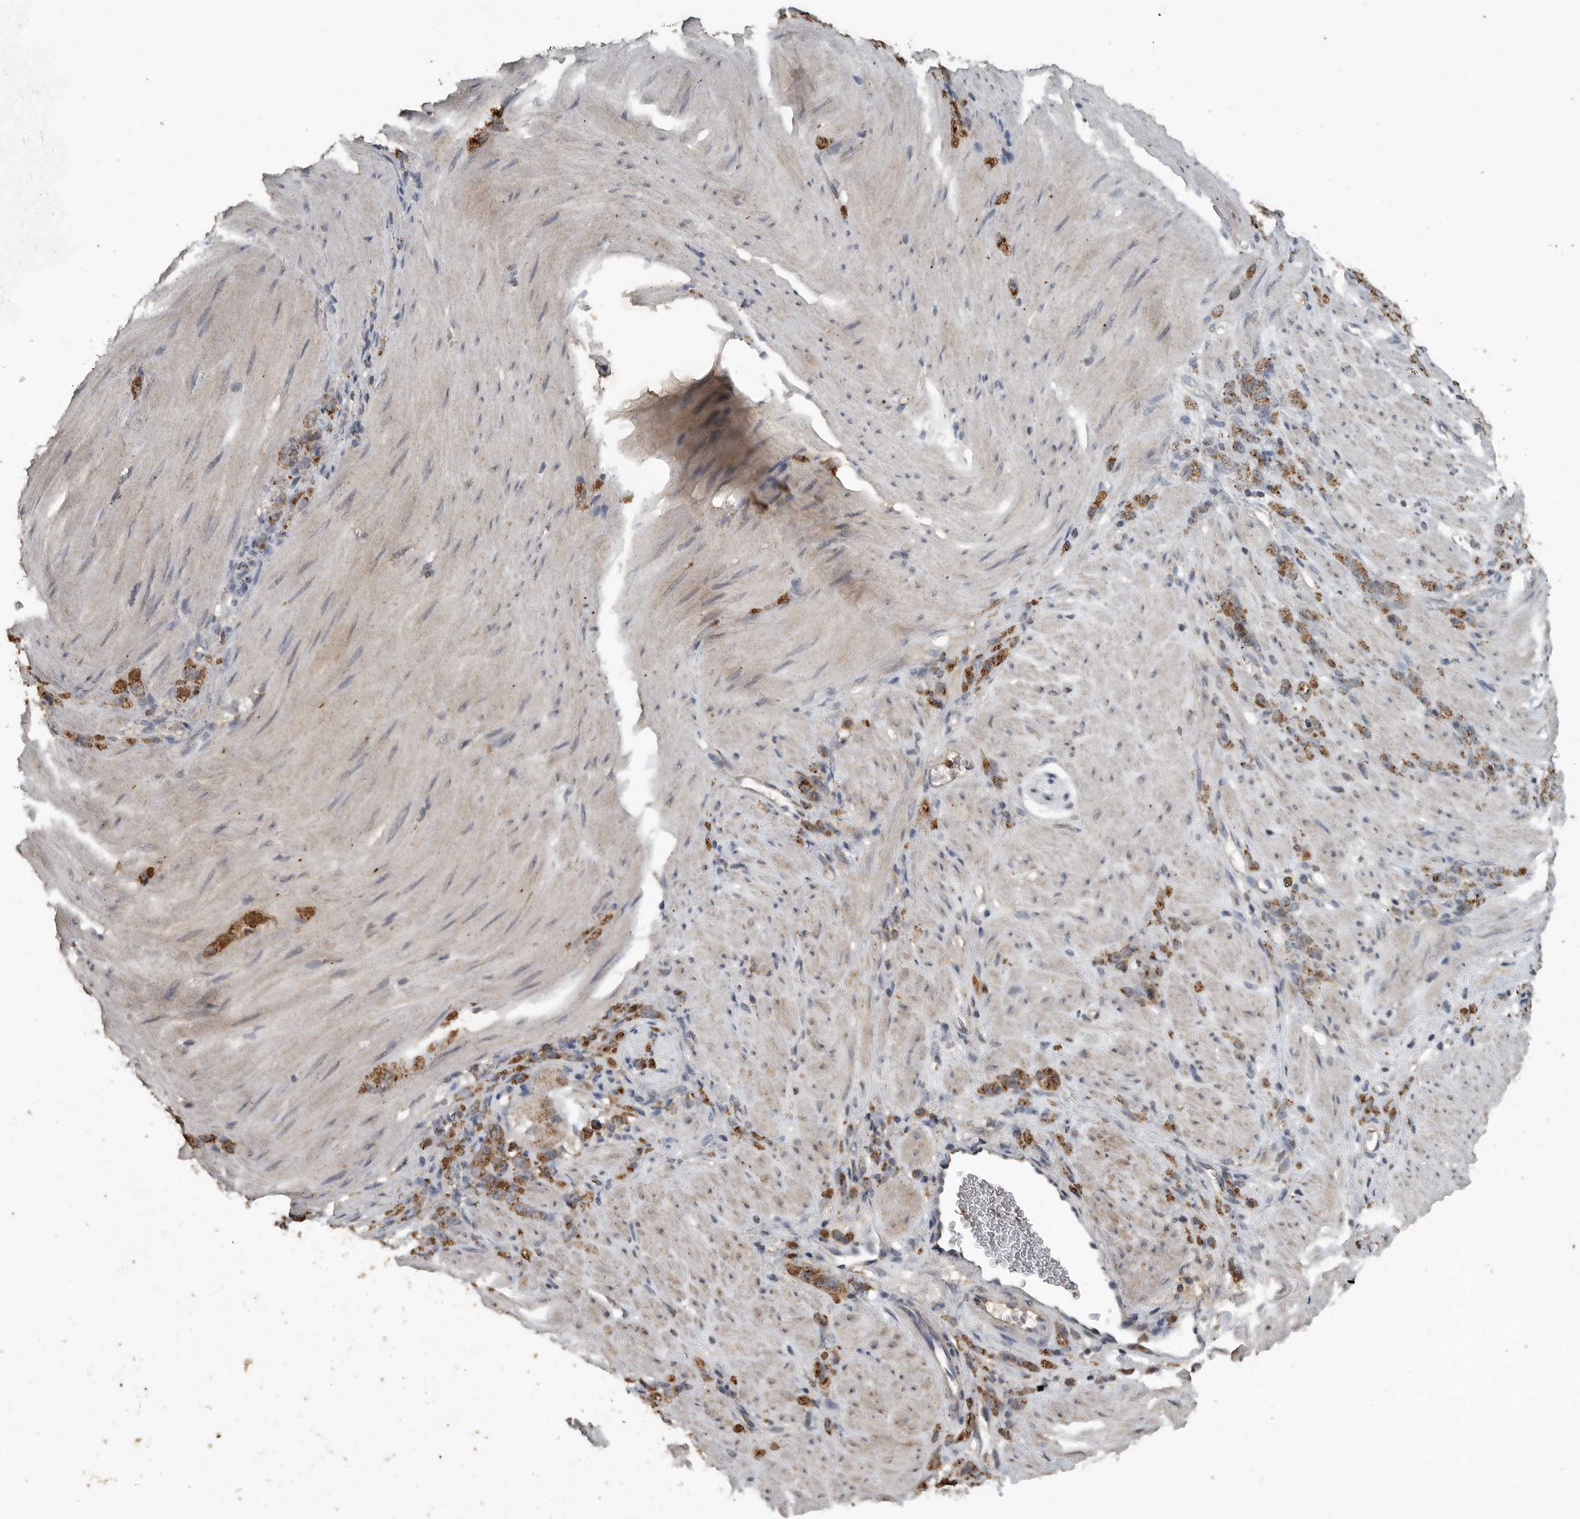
{"staining": {"intensity": "strong", "quantity": ">75%", "location": "cytoplasmic/membranous"}, "tissue": "stomach cancer", "cell_type": "Tumor cells", "image_type": "cancer", "snomed": [{"axis": "morphology", "description": "Normal tissue, NOS"}, {"axis": "morphology", "description": "Adenocarcinoma, NOS"}, {"axis": "topography", "description": "Stomach"}], "caption": "Immunohistochemistry (IHC) staining of stomach adenocarcinoma, which demonstrates high levels of strong cytoplasmic/membranous positivity in about >75% of tumor cells indicating strong cytoplasmic/membranous protein positivity. The staining was performed using DAB (3,3'-diaminobenzidine) (brown) for protein detection and nuclei were counterstained in hematoxylin (blue).", "gene": "IL6ST", "patient": {"sex": "male", "age": 82}}